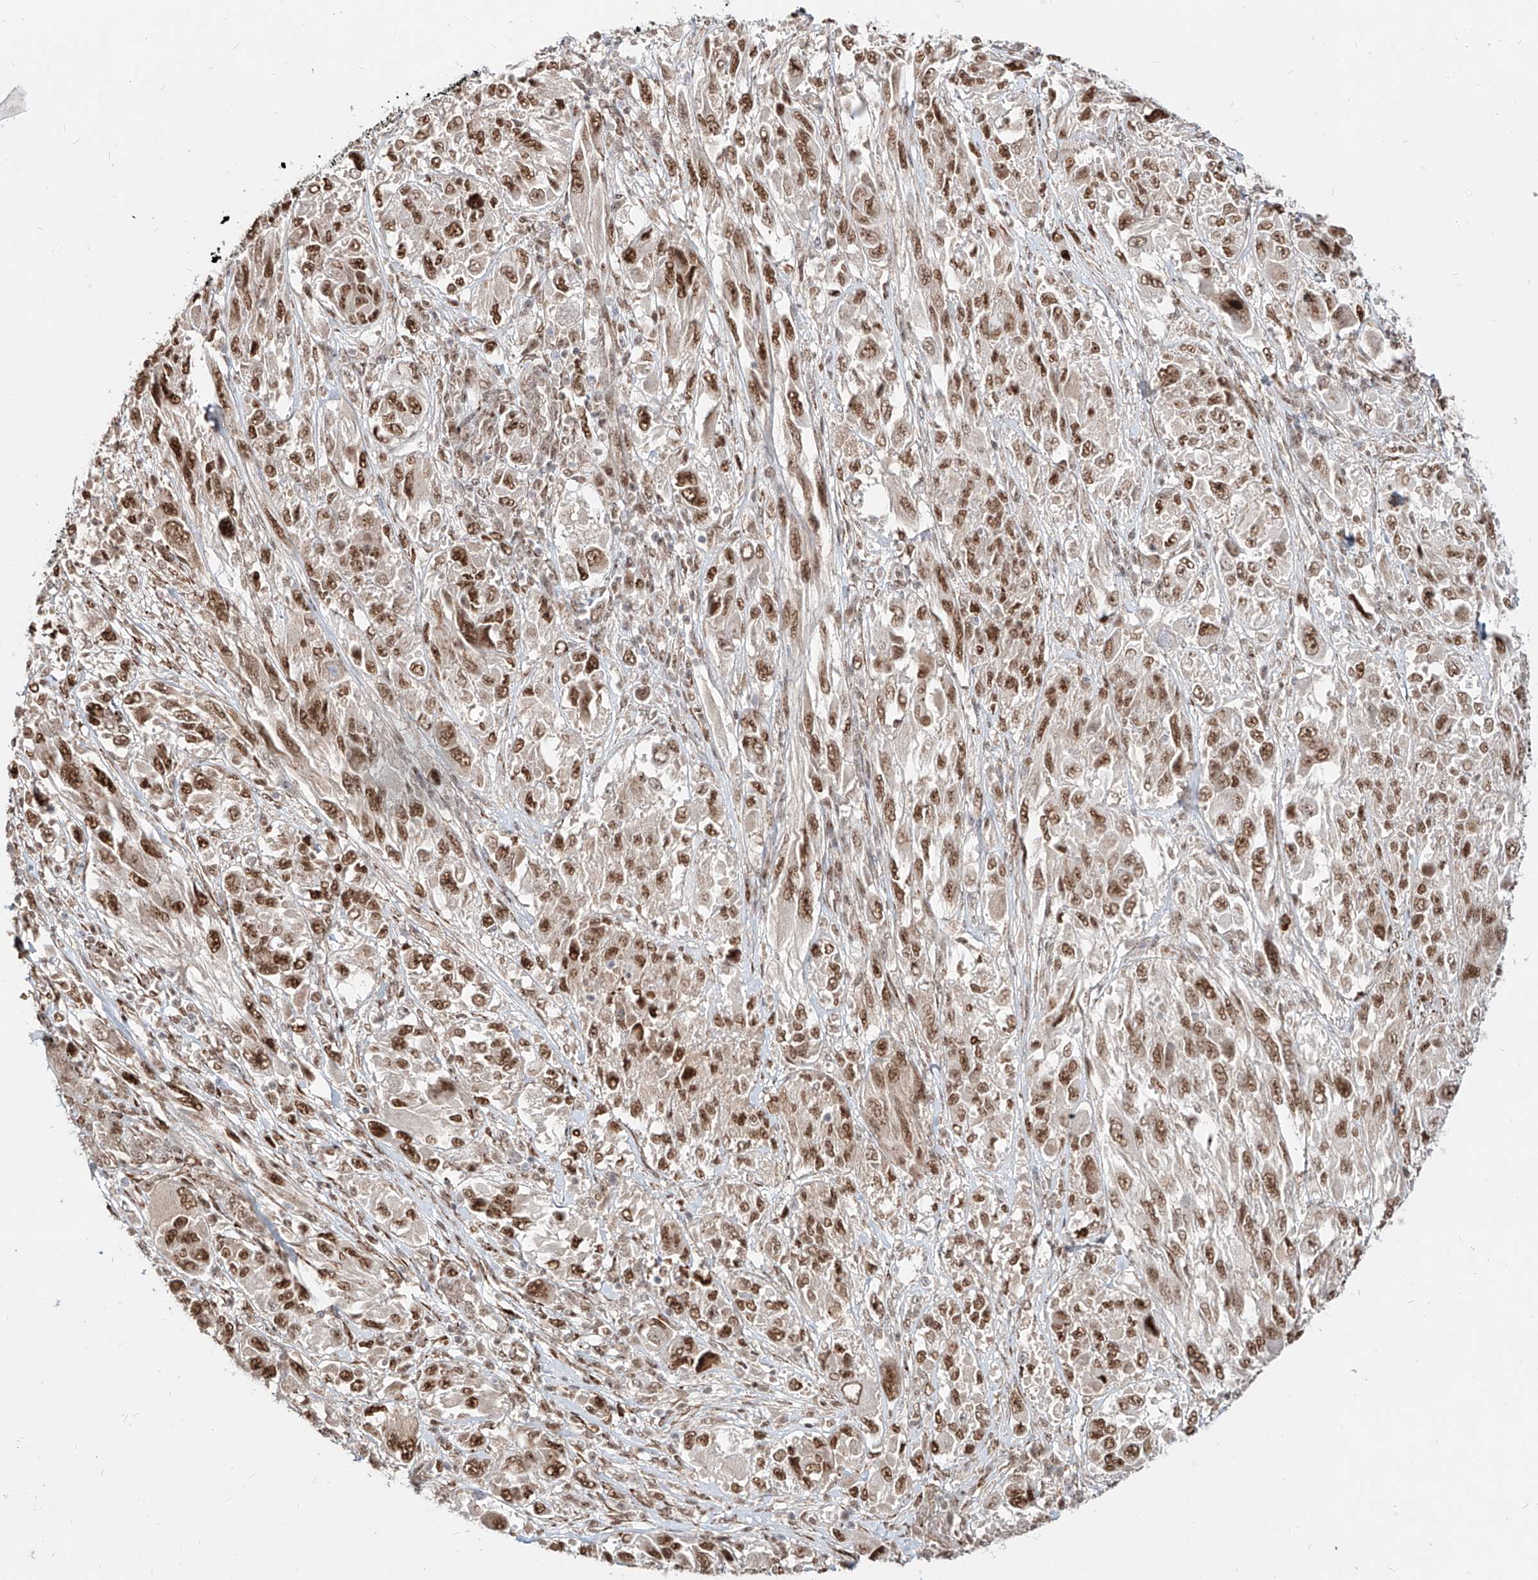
{"staining": {"intensity": "moderate", "quantity": ">75%", "location": "nuclear"}, "tissue": "melanoma", "cell_type": "Tumor cells", "image_type": "cancer", "snomed": [{"axis": "morphology", "description": "Malignant melanoma, NOS"}, {"axis": "topography", "description": "Skin"}], "caption": "The photomicrograph displays immunohistochemical staining of malignant melanoma. There is moderate nuclear positivity is seen in about >75% of tumor cells.", "gene": "ZNF710", "patient": {"sex": "female", "age": 91}}